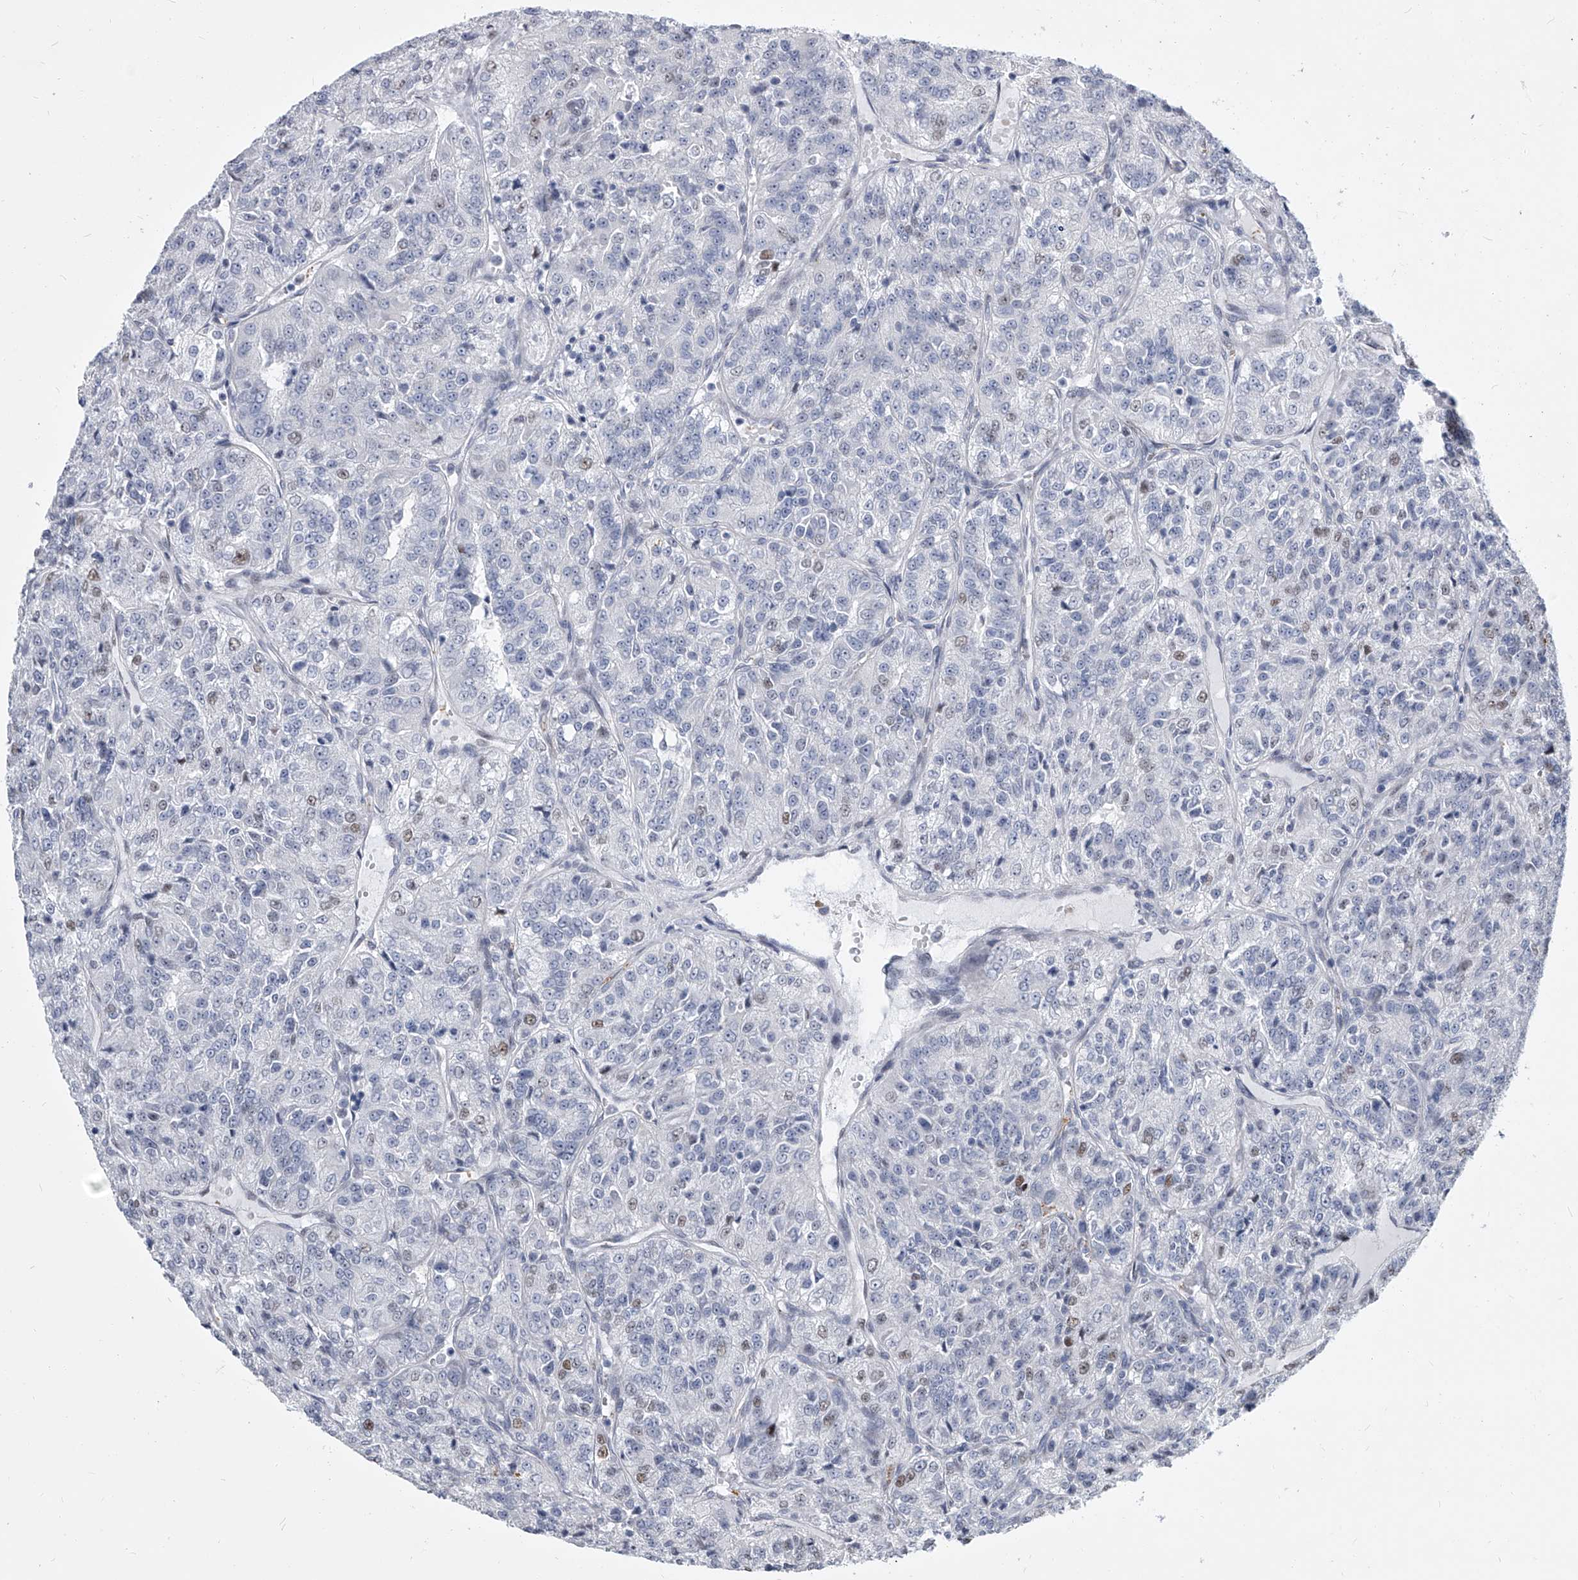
{"staining": {"intensity": "weak", "quantity": "<25%", "location": "nuclear"}, "tissue": "renal cancer", "cell_type": "Tumor cells", "image_type": "cancer", "snomed": [{"axis": "morphology", "description": "Adenocarcinoma, NOS"}, {"axis": "topography", "description": "Kidney"}], "caption": "IHC histopathology image of human adenocarcinoma (renal) stained for a protein (brown), which reveals no staining in tumor cells.", "gene": "EVA1C", "patient": {"sex": "female", "age": 63}}